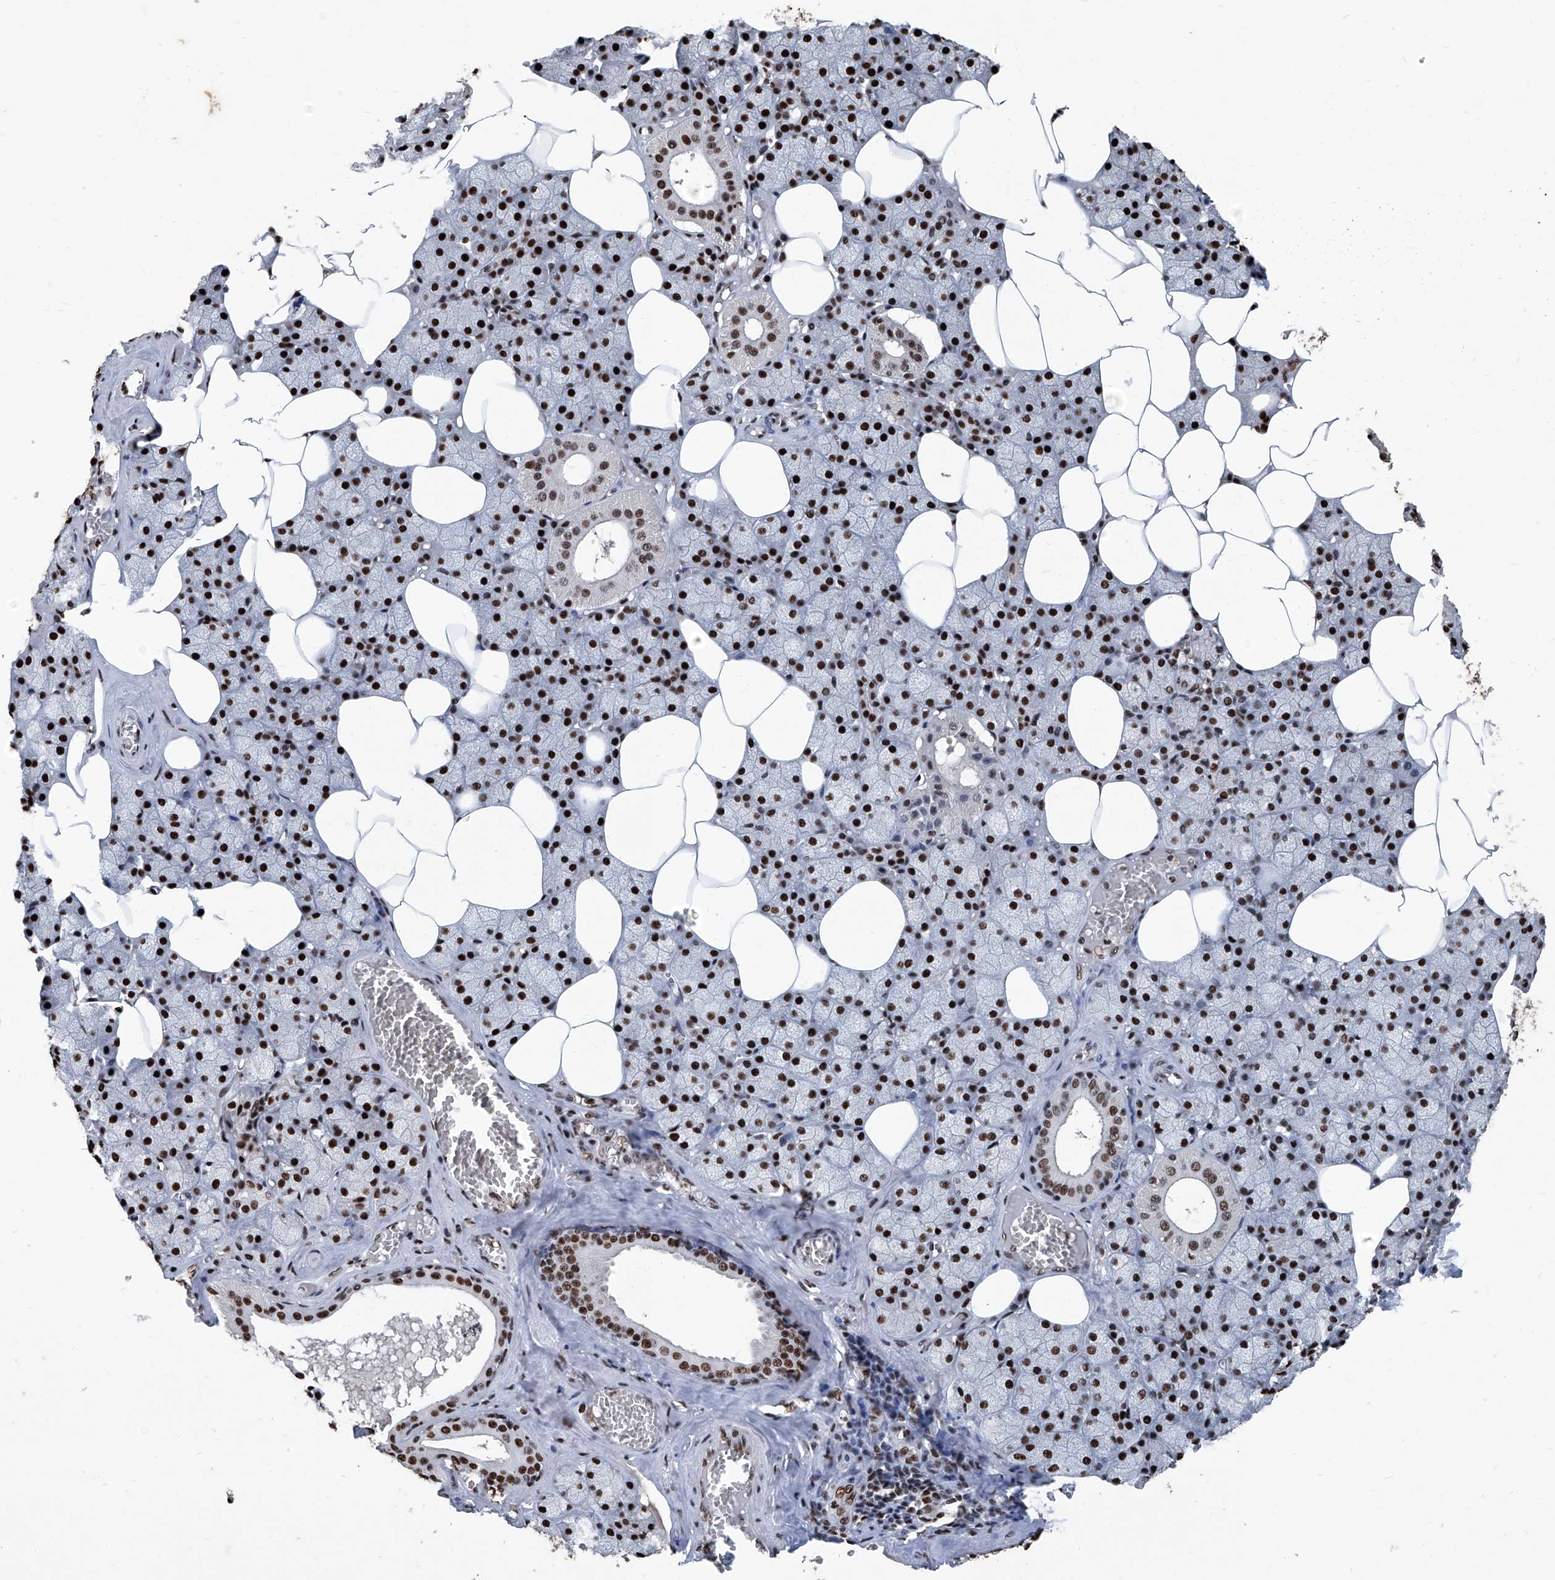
{"staining": {"intensity": "strong", "quantity": ">75%", "location": "nuclear"}, "tissue": "salivary gland", "cell_type": "Glandular cells", "image_type": "normal", "snomed": [{"axis": "morphology", "description": "Normal tissue, NOS"}, {"axis": "topography", "description": "Salivary gland"}], "caption": "Immunohistochemical staining of unremarkable human salivary gland shows strong nuclear protein staining in approximately >75% of glandular cells. The protein of interest is shown in brown color, while the nuclei are stained blue.", "gene": "DDX39B", "patient": {"sex": "male", "age": 62}}